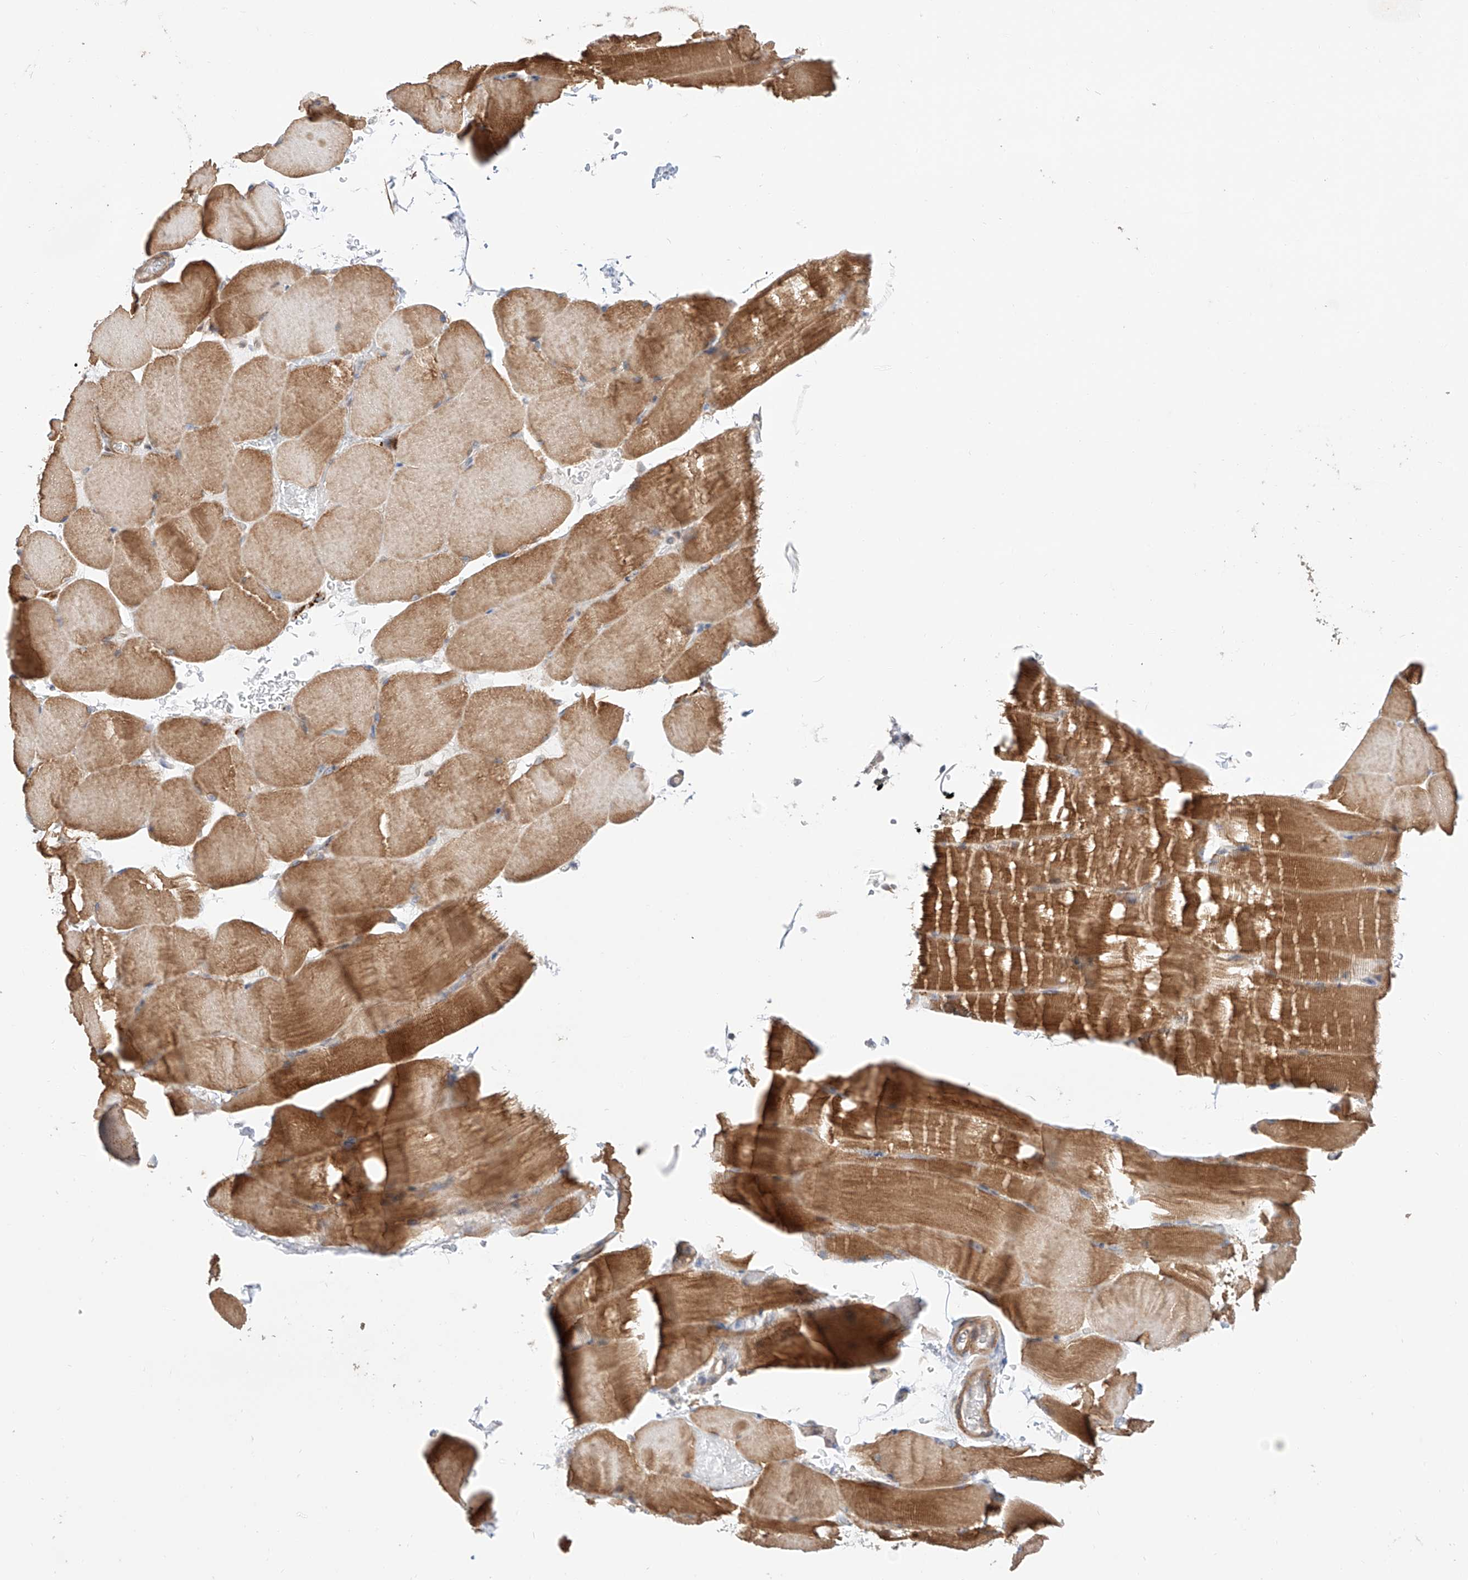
{"staining": {"intensity": "moderate", "quantity": "25%-75%", "location": "cytoplasmic/membranous"}, "tissue": "skeletal muscle", "cell_type": "Myocytes", "image_type": "normal", "snomed": [{"axis": "morphology", "description": "Normal tissue, NOS"}, {"axis": "topography", "description": "Skeletal muscle"}, {"axis": "topography", "description": "Parathyroid gland"}], "caption": "Normal skeletal muscle was stained to show a protein in brown. There is medium levels of moderate cytoplasmic/membranous staining in approximately 25%-75% of myocytes. The protein of interest is shown in brown color, while the nuclei are stained blue.", "gene": "TSR2", "patient": {"sex": "female", "age": 37}}